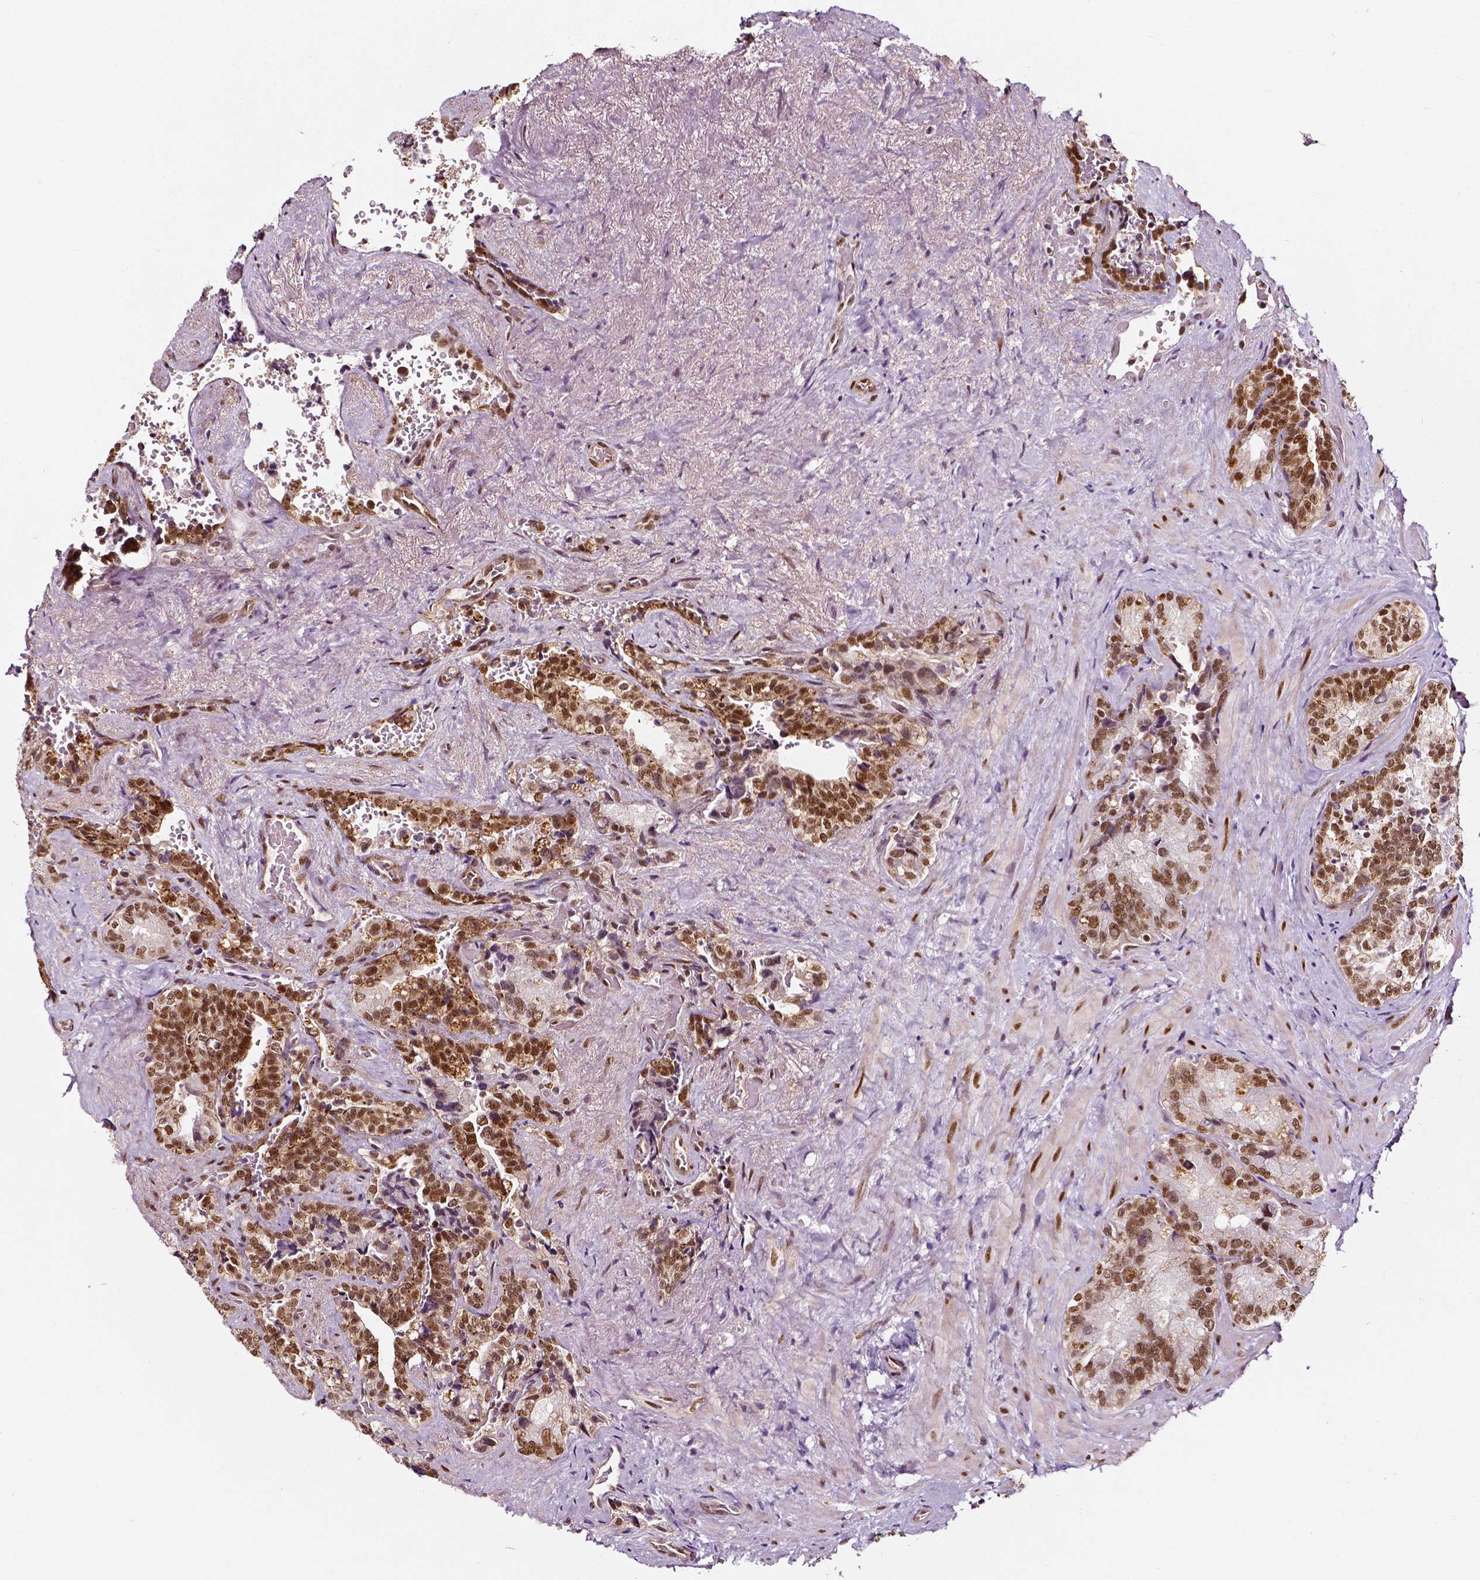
{"staining": {"intensity": "moderate", "quantity": ">75%", "location": "nuclear"}, "tissue": "seminal vesicle", "cell_type": "Glandular cells", "image_type": "normal", "snomed": [{"axis": "morphology", "description": "Normal tissue, NOS"}, {"axis": "topography", "description": "Seminal veicle"}], "caption": "Protein staining of benign seminal vesicle displays moderate nuclear positivity in approximately >75% of glandular cells.", "gene": "NACC1", "patient": {"sex": "male", "age": 69}}